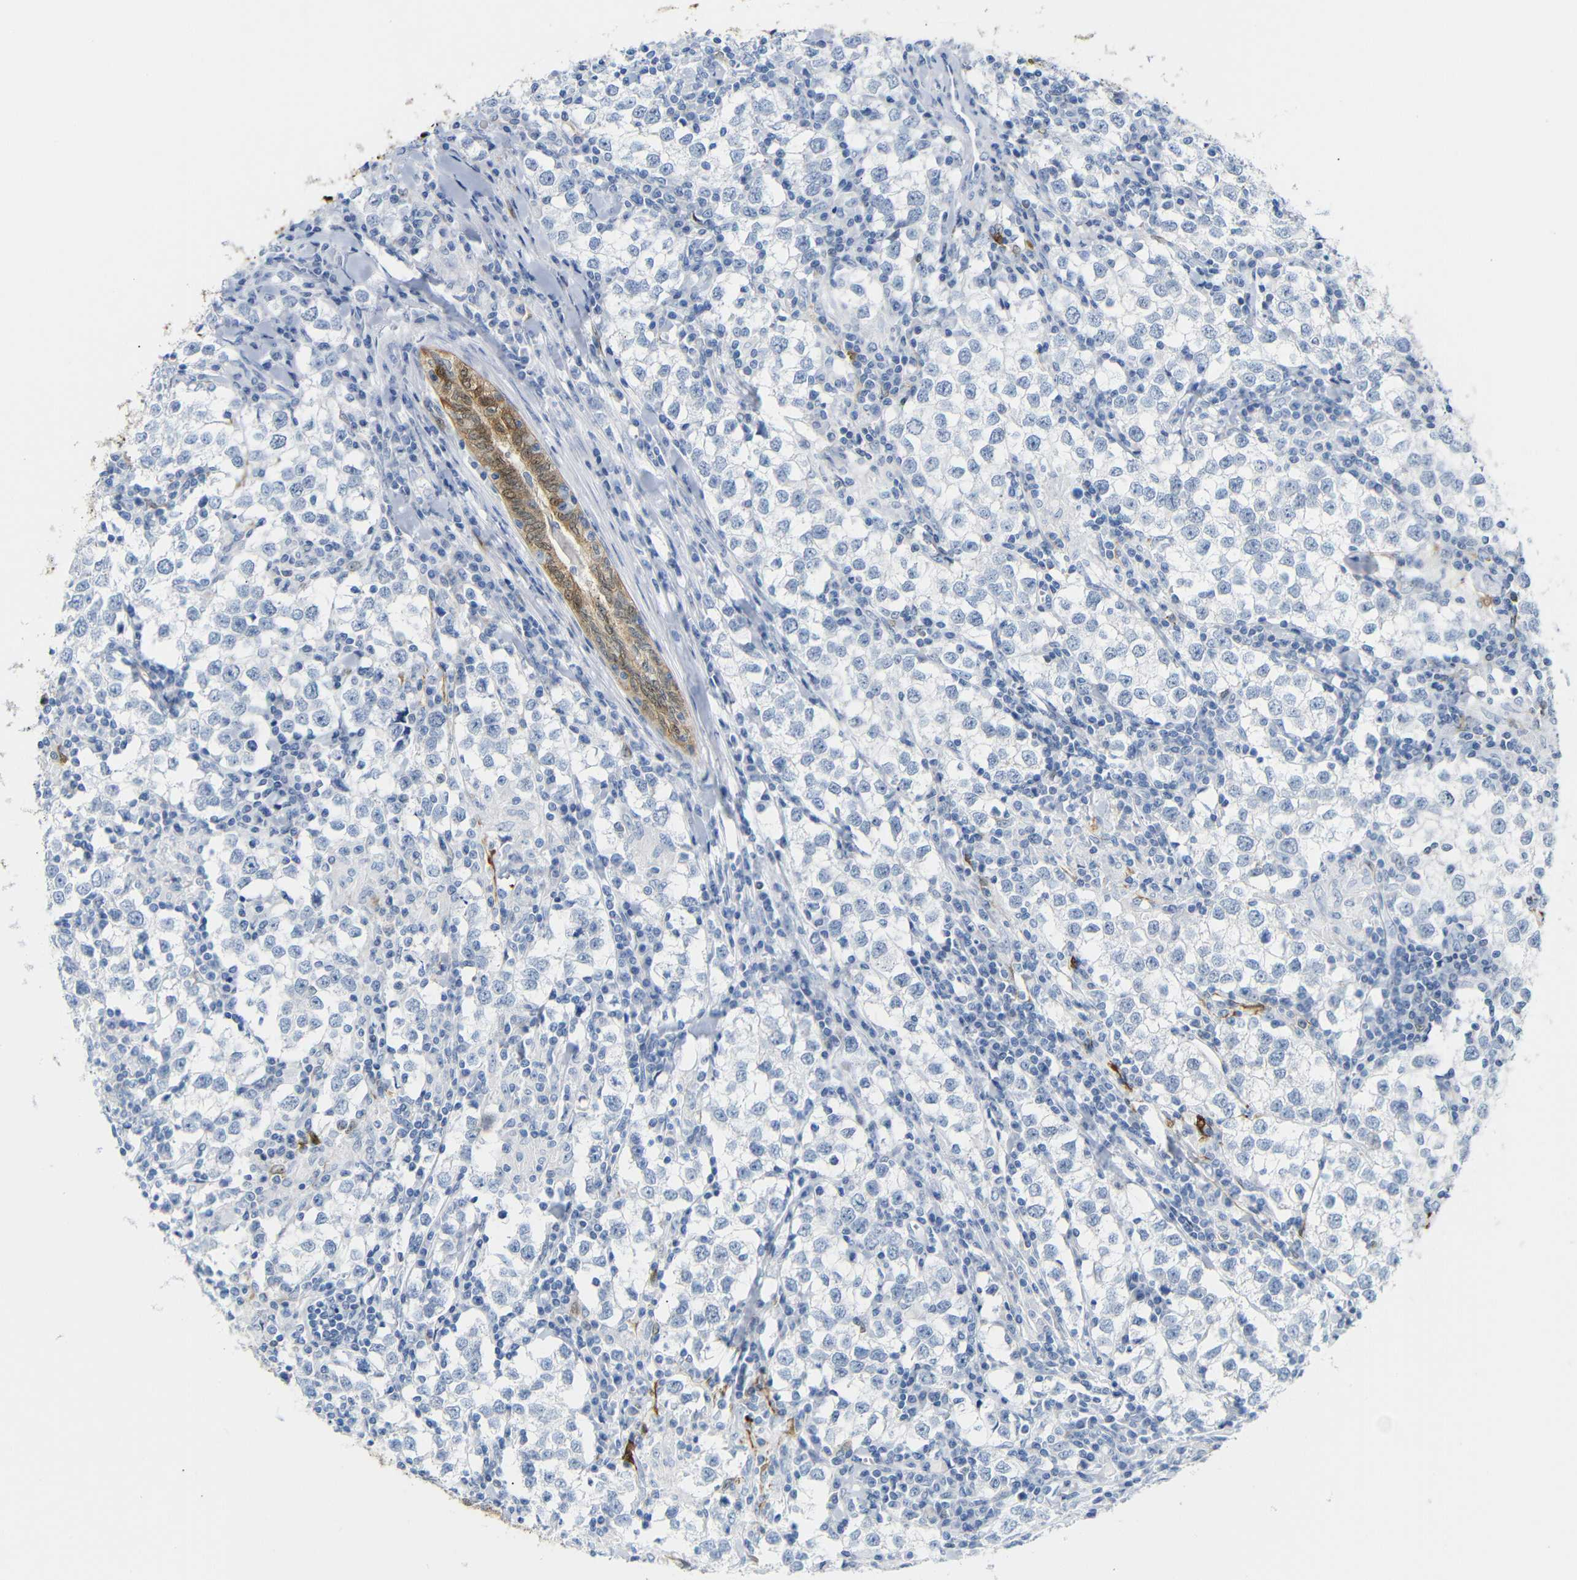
{"staining": {"intensity": "negative", "quantity": "none", "location": "none"}, "tissue": "testis cancer", "cell_type": "Tumor cells", "image_type": "cancer", "snomed": [{"axis": "morphology", "description": "Seminoma, NOS"}, {"axis": "morphology", "description": "Carcinoma, Embryonal, NOS"}, {"axis": "topography", "description": "Testis"}], "caption": "Tumor cells show no significant expression in testis cancer.", "gene": "MT1A", "patient": {"sex": "male", "age": 36}}